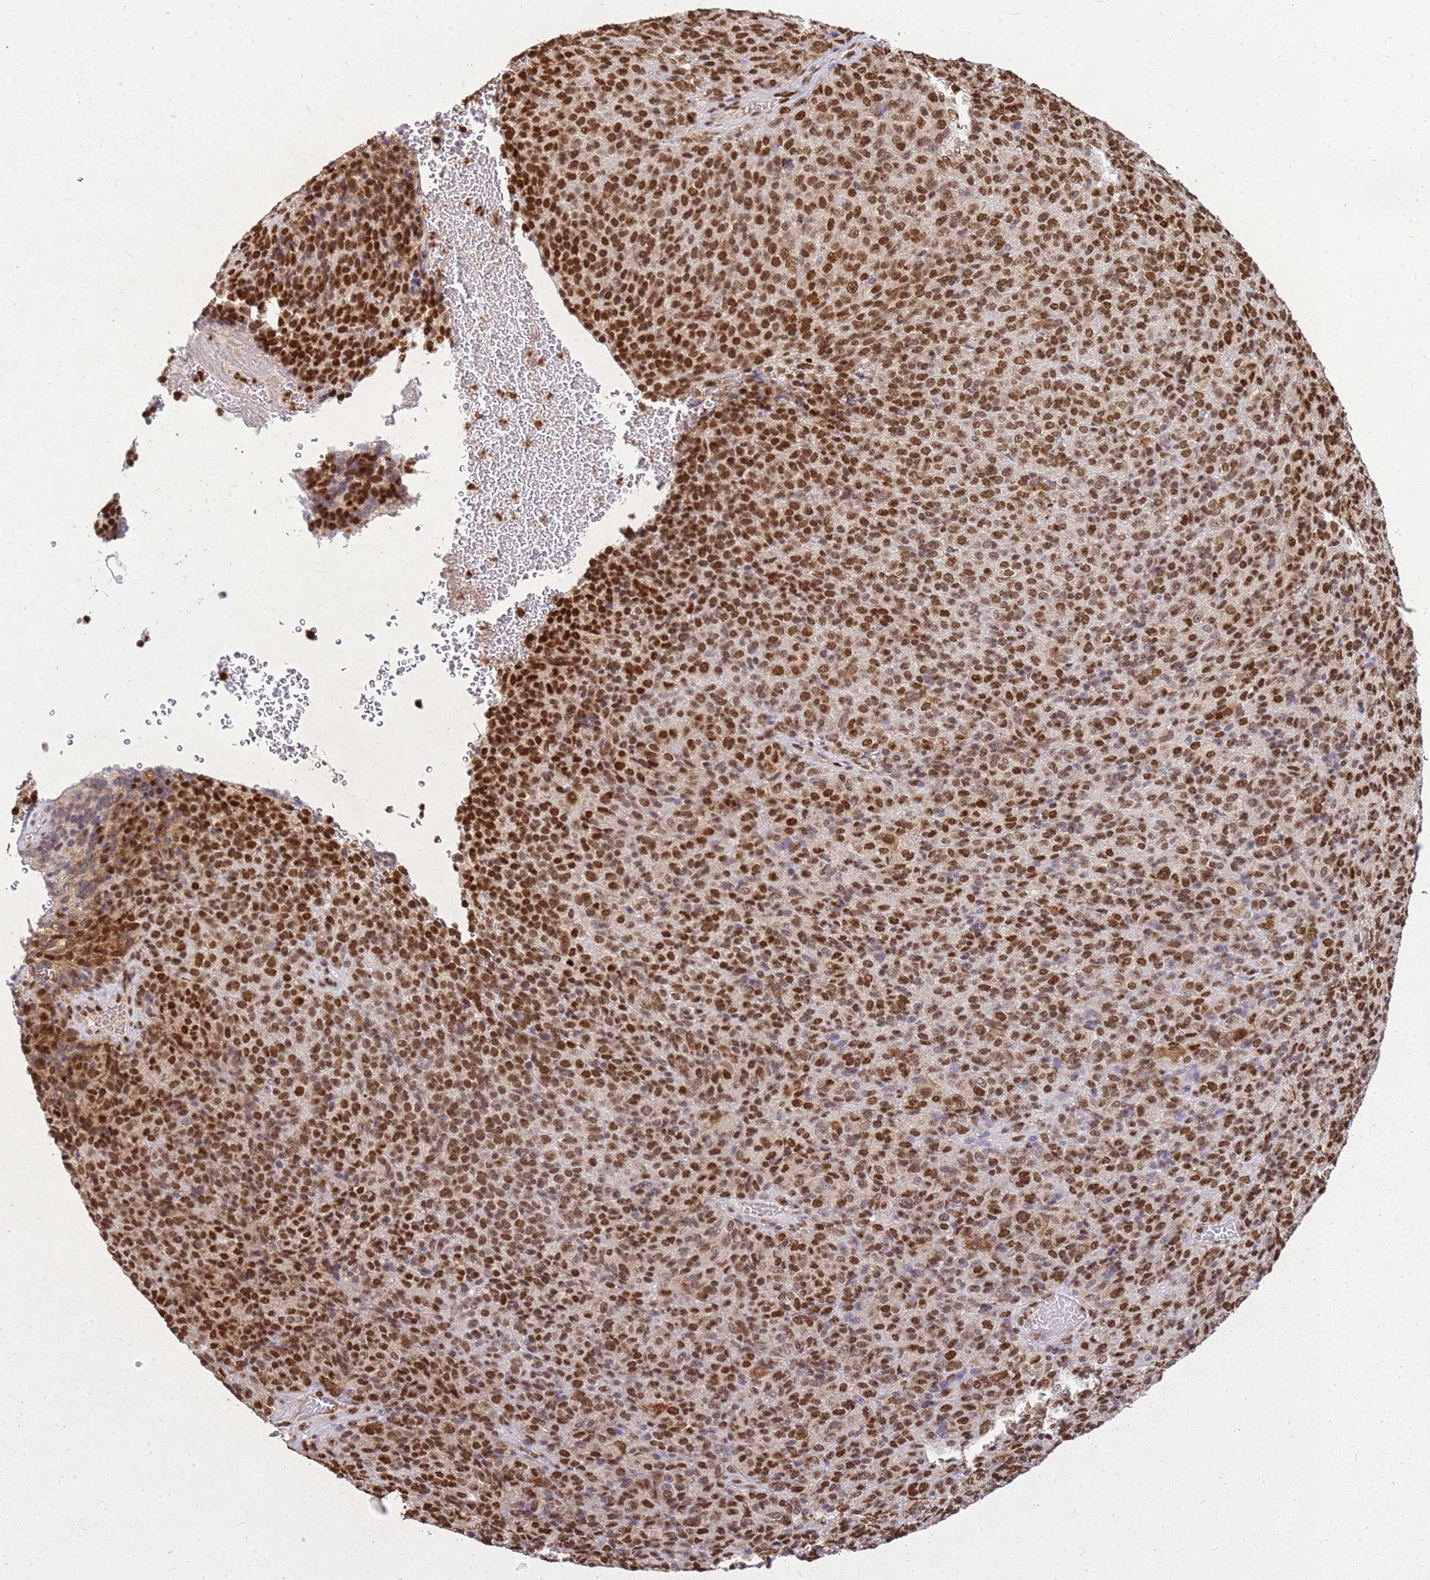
{"staining": {"intensity": "strong", "quantity": ">75%", "location": "nuclear"}, "tissue": "melanoma", "cell_type": "Tumor cells", "image_type": "cancer", "snomed": [{"axis": "morphology", "description": "Malignant melanoma, Metastatic site"}, {"axis": "topography", "description": "Brain"}], "caption": "Immunohistochemistry (DAB (3,3'-diaminobenzidine)) staining of human malignant melanoma (metastatic site) displays strong nuclear protein staining in approximately >75% of tumor cells.", "gene": "APEX1", "patient": {"sex": "female", "age": 56}}